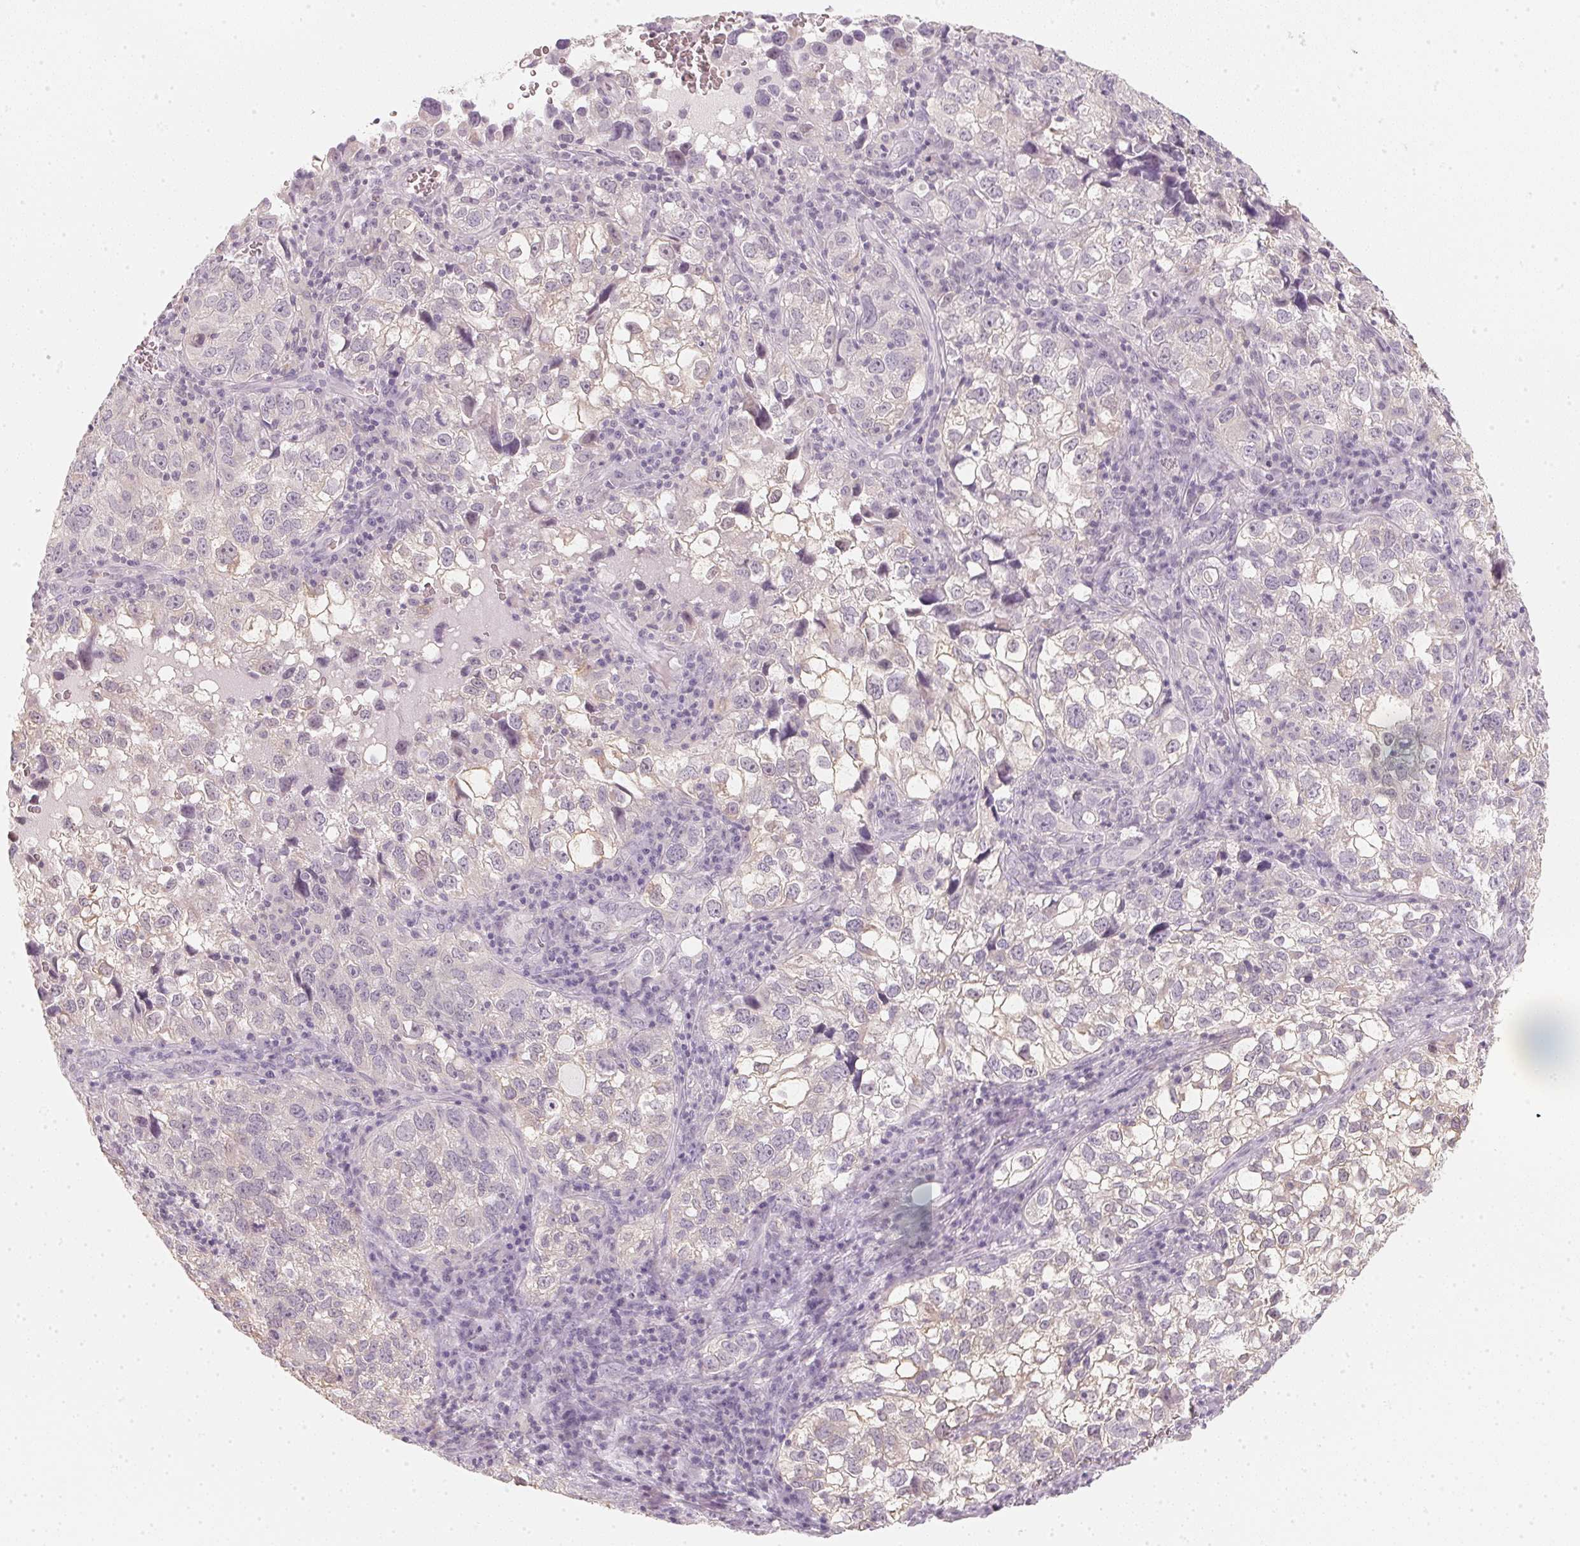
{"staining": {"intensity": "negative", "quantity": "none", "location": "none"}, "tissue": "cervical cancer", "cell_type": "Tumor cells", "image_type": "cancer", "snomed": [{"axis": "morphology", "description": "Squamous cell carcinoma, NOS"}, {"axis": "topography", "description": "Cervix"}], "caption": "High magnification brightfield microscopy of squamous cell carcinoma (cervical) stained with DAB (brown) and counterstained with hematoxylin (blue): tumor cells show no significant staining.", "gene": "CFAP276", "patient": {"sex": "female", "age": 55}}